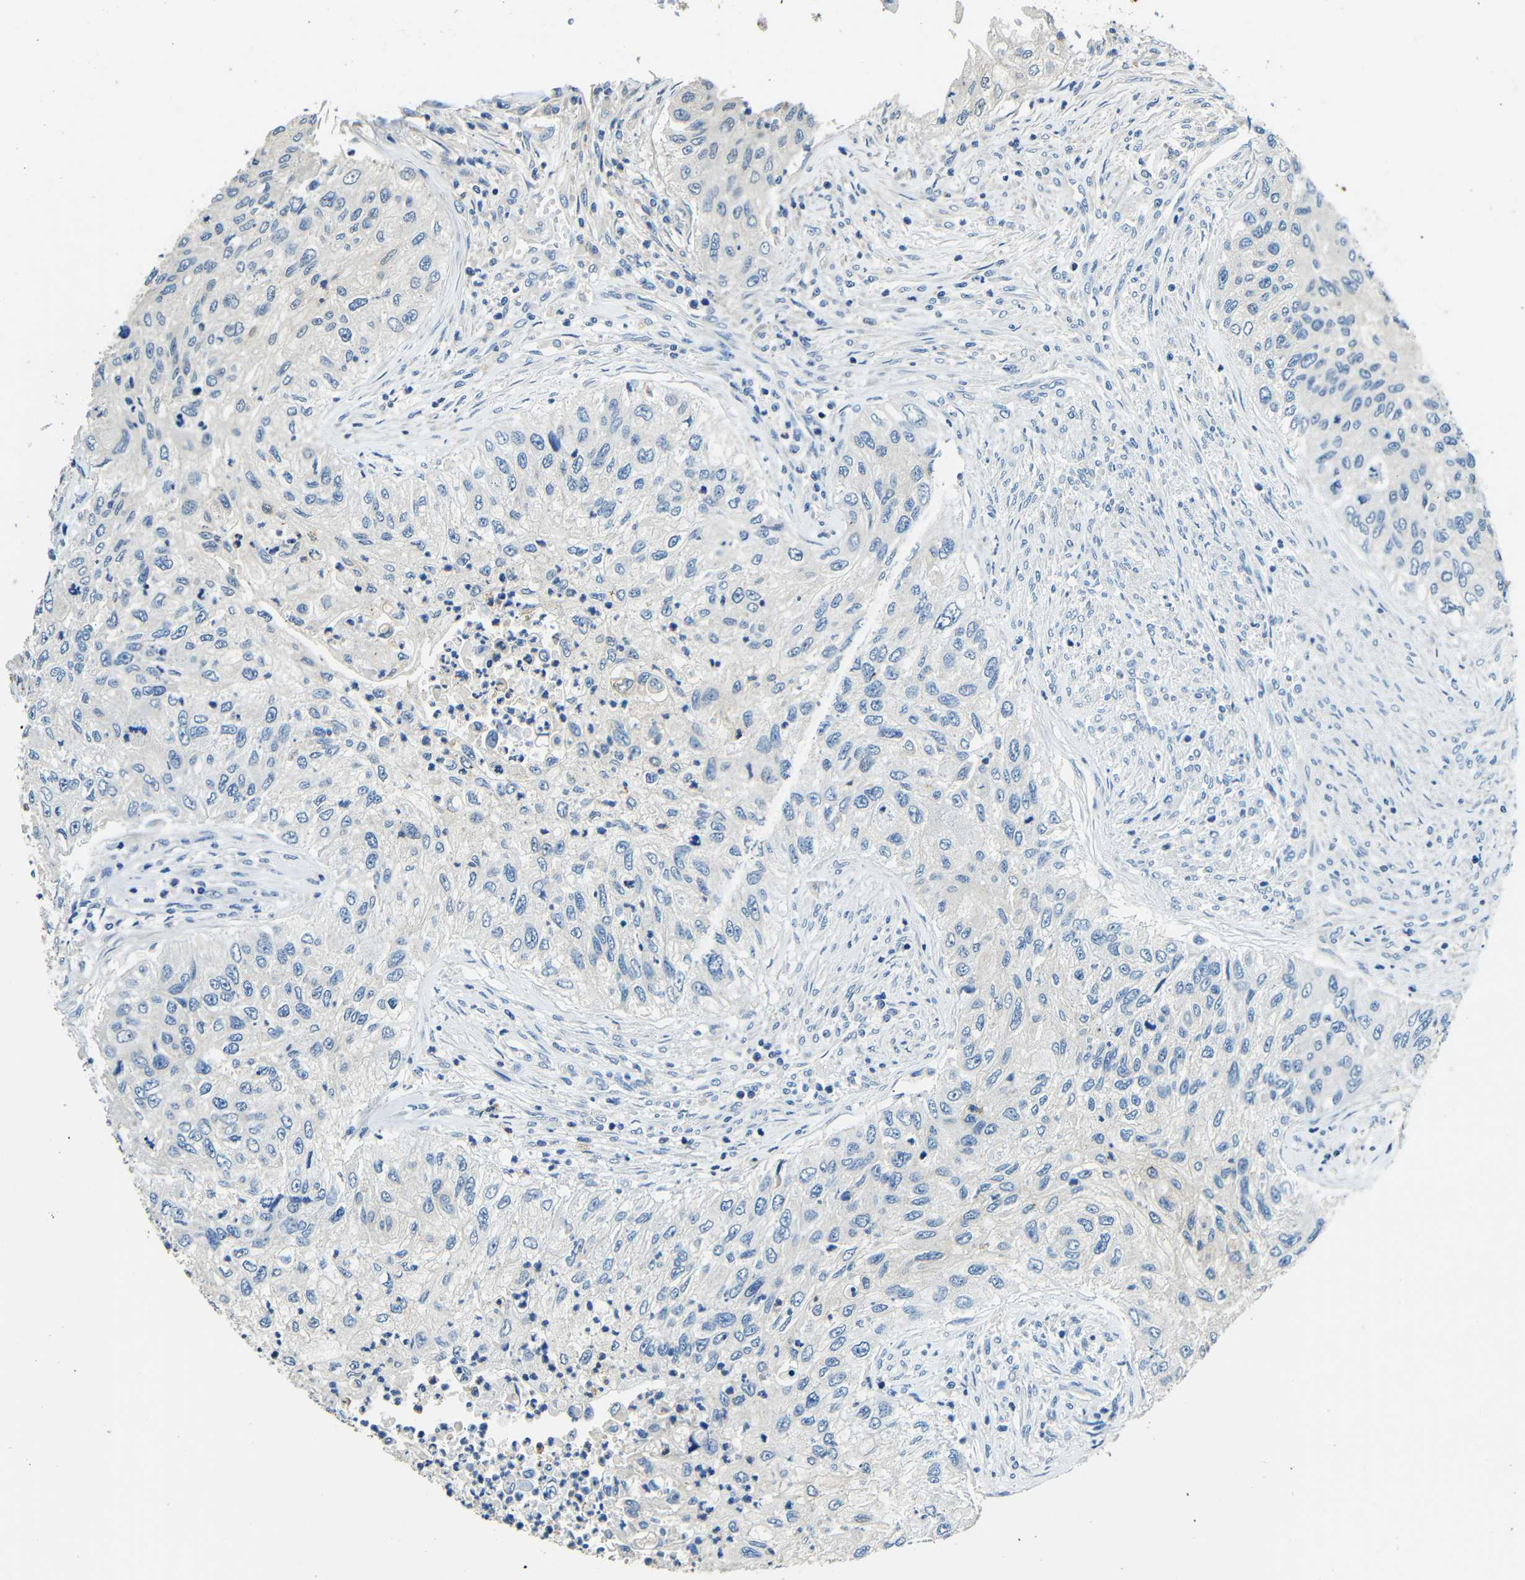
{"staining": {"intensity": "negative", "quantity": "none", "location": "none"}, "tissue": "urothelial cancer", "cell_type": "Tumor cells", "image_type": "cancer", "snomed": [{"axis": "morphology", "description": "Urothelial carcinoma, High grade"}, {"axis": "topography", "description": "Urinary bladder"}], "caption": "Immunohistochemical staining of urothelial cancer exhibits no significant expression in tumor cells.", "gene": "FMO5", "patient": {"sex": "female", "age": 60}}